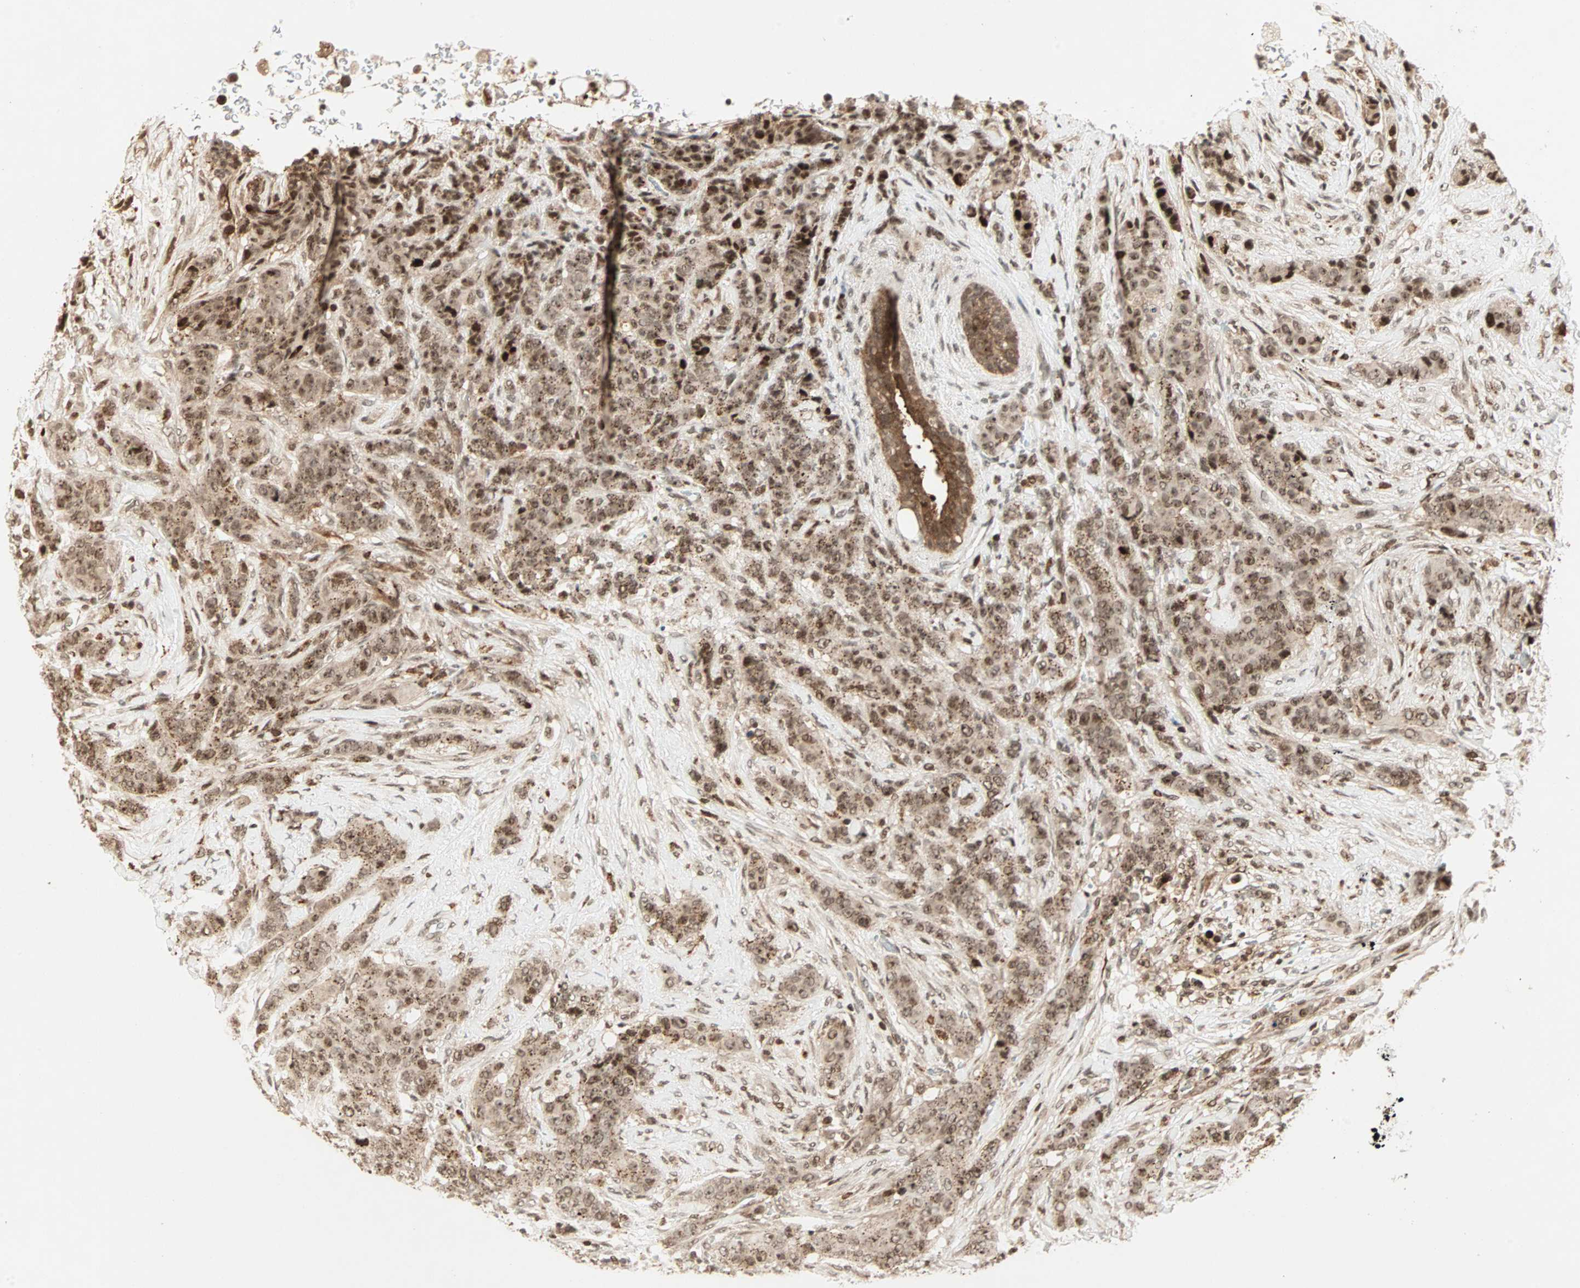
{"staining": {"intensity": "moderate", "quantity": ">75%", "location": "cytoplasmic/membranous,nuclear"}, "tissue": "breast cancer", "cell_type": "Tumor cells", "image_type": "cancer", "snomed": [{"axis": "morphology", "description": "Duct carcinoma"}, {"axis": "topography", "description": "Breast"}], "caption": "Breast cancer (infiltrating ductal carcinoma) stained with DAB (3,3'-diaminobenzidine) immunohistochemistry reveals medium levels of moderate cytoplasmic/membranous and nuclear expression in approximately >75% of tumor cells. (DAB IHC with brightfield microscopy, high magnification).", "gene": "ZBED9", "patient": {"sex": "female", "age": 40}}